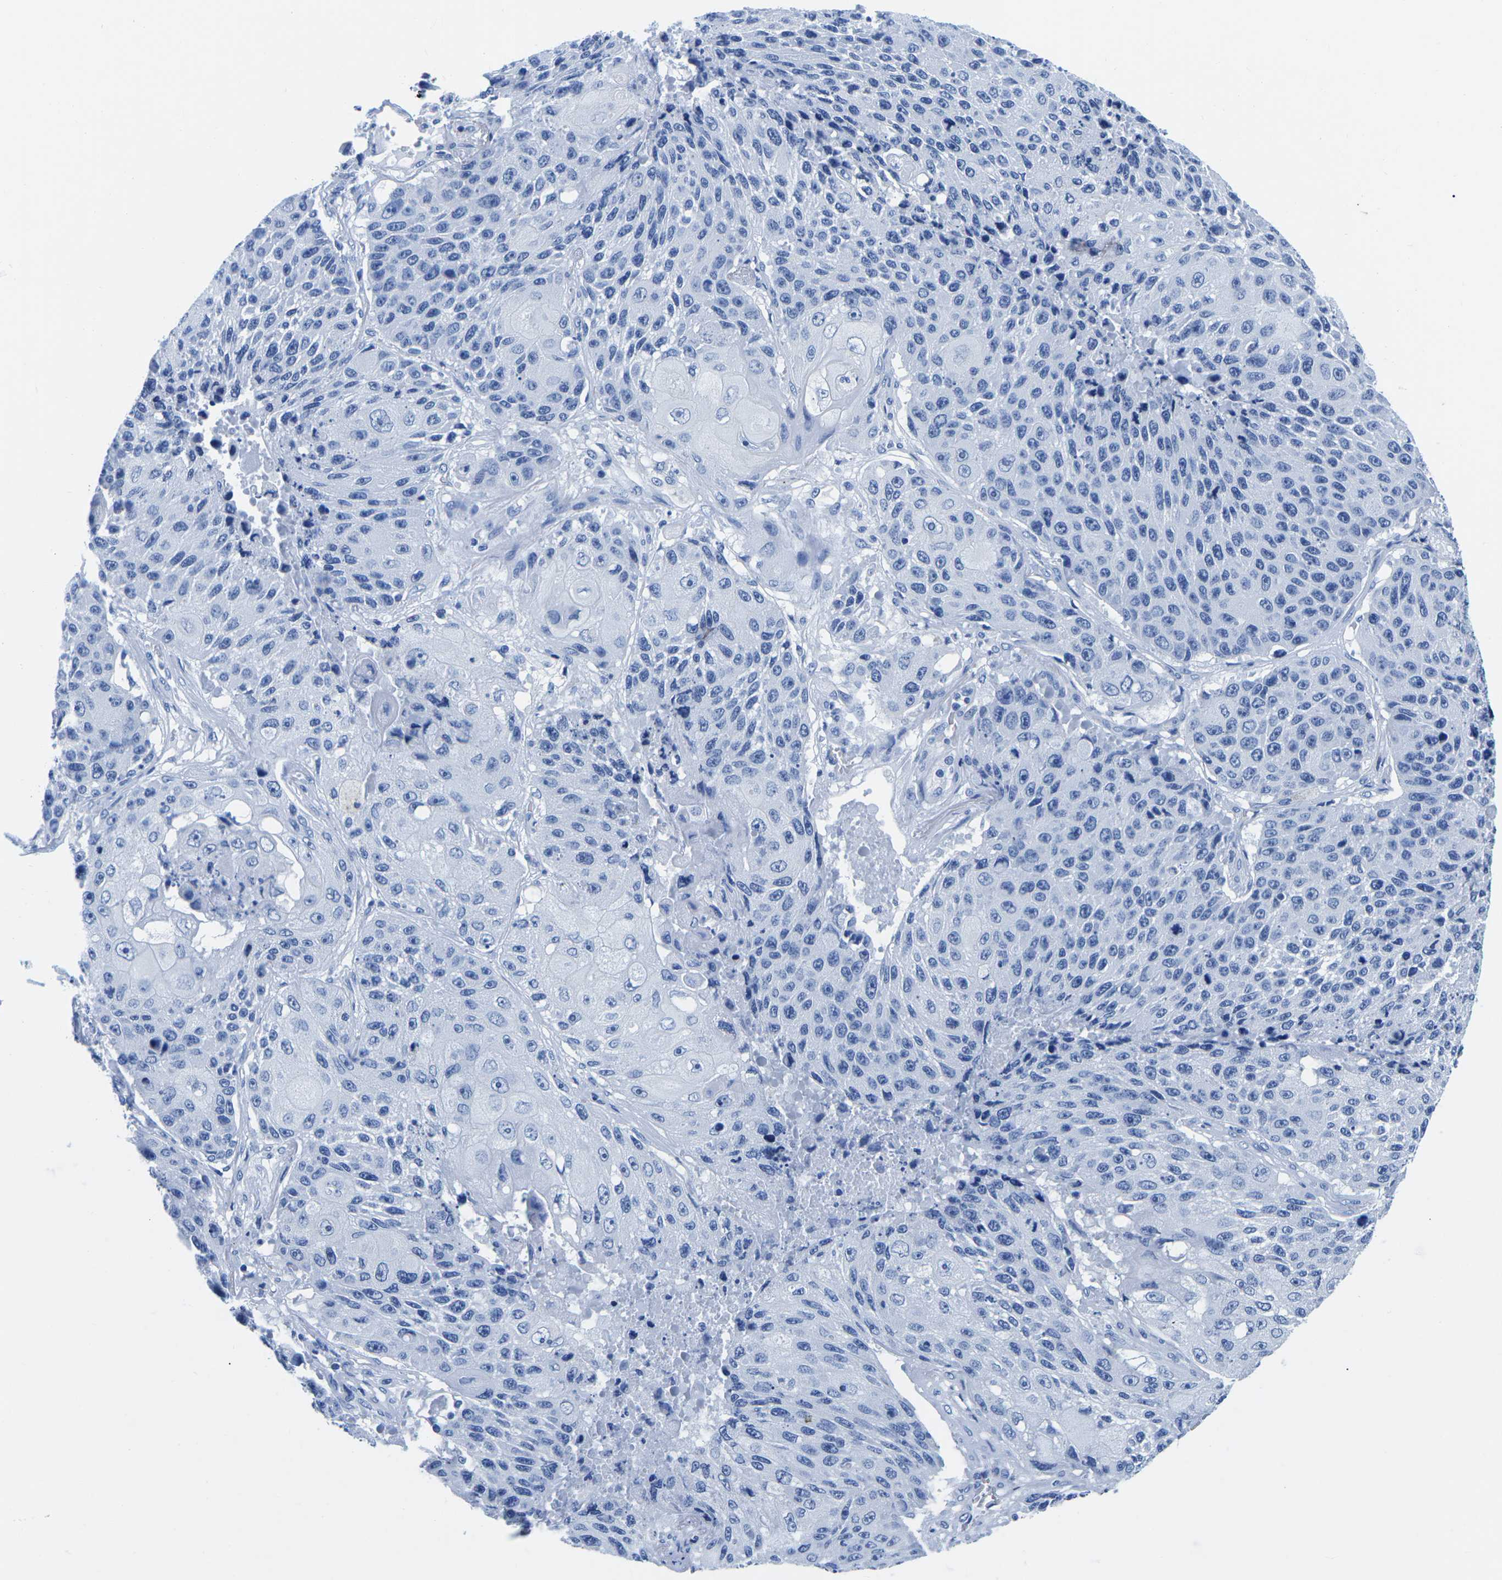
{"staining": {"intensity": "negative", "quantity": "none", "location": "none"}, "tissue": "lung cancer", "cell_type": "Tumor cells", "image_type": "cancer", "snomed": [{"axis": "morphology", "description": "Squamous cell carcinoma, NOS"}, {"axis": "topography", "description": "Lung"}], "caption": "This is an immunohistochemistry (IHC) micrograph of human lung cancer (squamous cell carcinoma). There is no positivity in tumor cells.", "gene": "CYP1A2", "patient": {"sex": "male", "age": 61}}